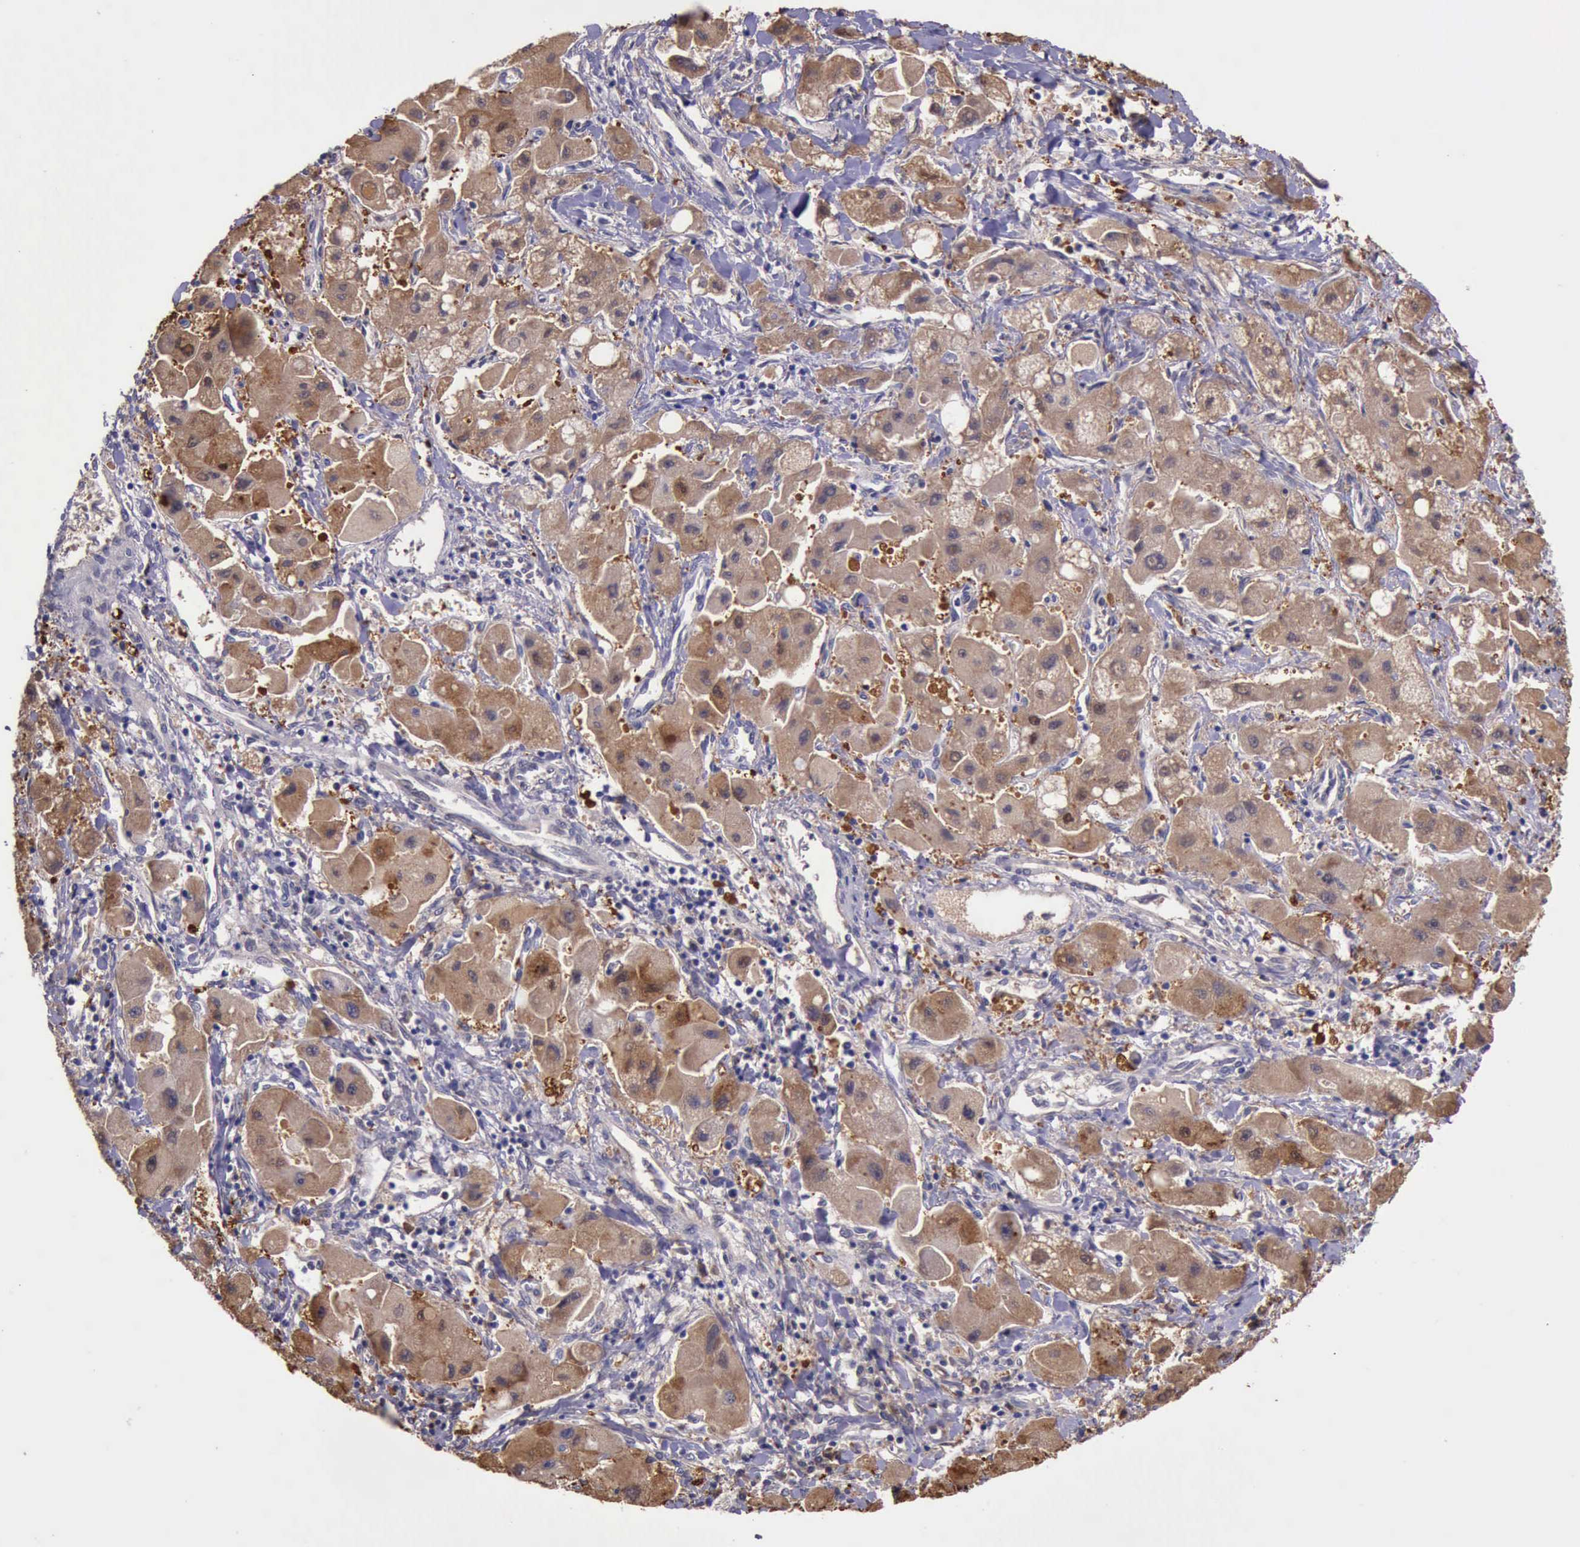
{"staining": {"intensity": "moderate", "quantity": ">75%", "location": "cytoplasmic/membranous"}, "tissue": "liver cancer", "cell_type": "Tumor cells", "image_type": "cancer", "snomed": [{"axis": "morphology", "description": "Carcinoma, Hepatocellular, NOS"}, {"axis": "topography", "description": "Liver"}], "caption": "This image exhibits immunohistochemistry (IHC) staining of human liver cancer (hepatocellular carcinoma), with medium moderate cytoplasmic/membranous expression in approximately >75% of tumor cells.", "gene": "PLEK2", "patient": {"sex": "male", "age": 24}}